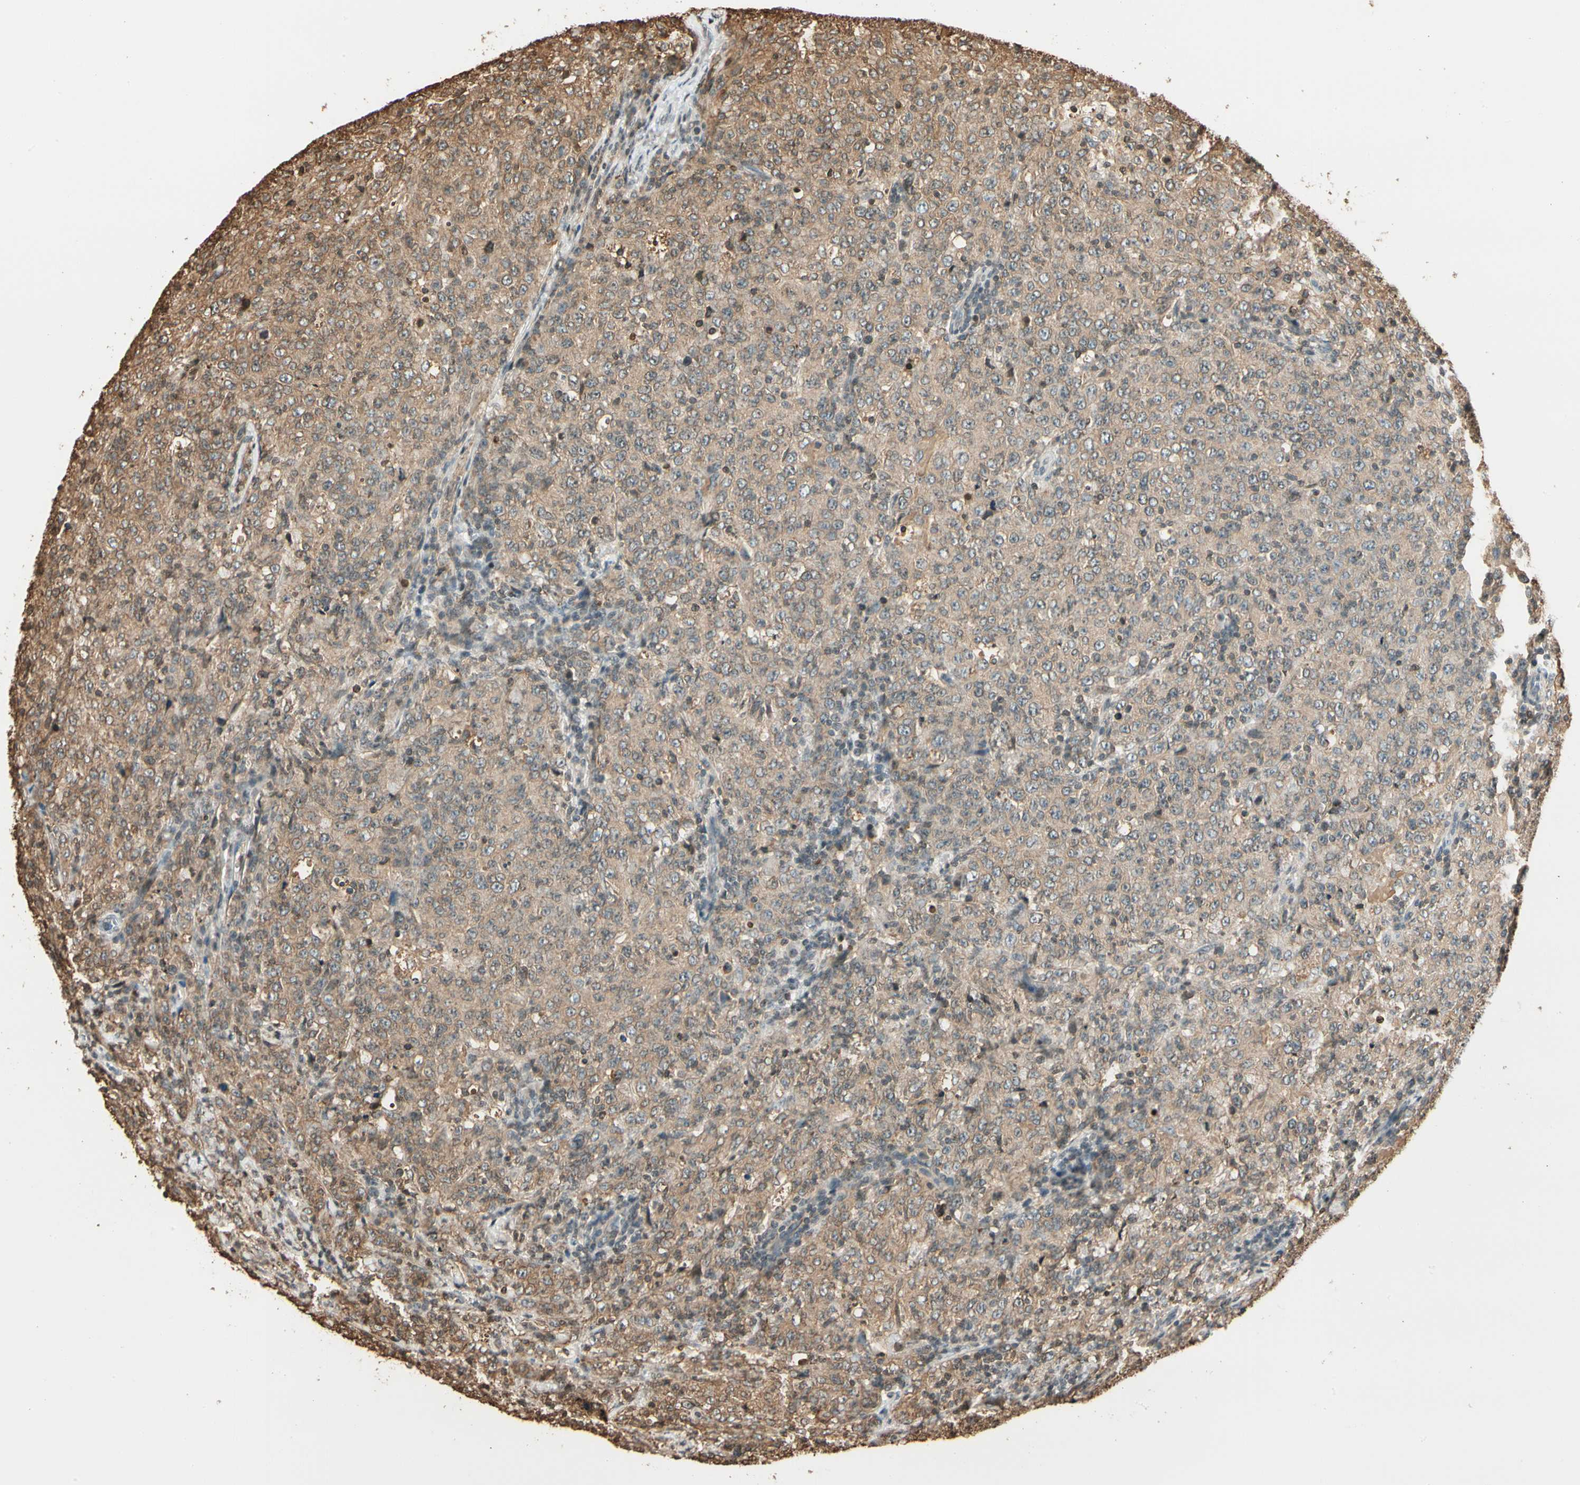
{"staining": {"intensity": "weak", "quantity": ">75%", "location": "cytoplasmic/membranous"}, "tissue": "lymphoma", "cell_type": "Tumor cells", "image_type": "cancer", "snomed": [{"axis": "morphology", "description": "Malignant lymphoma, non-Hodgkin's type, High grade"}, {"axis": "topography", "description": "Tonsil"}], "caption": "Immunohistochemical staining of human lymphoma shows low levels of weak cytoplasmic/membranous protein expression in about >75% of tumor cells.", "gene": "FER", "patient": {"sex": "female", "age": 36}}